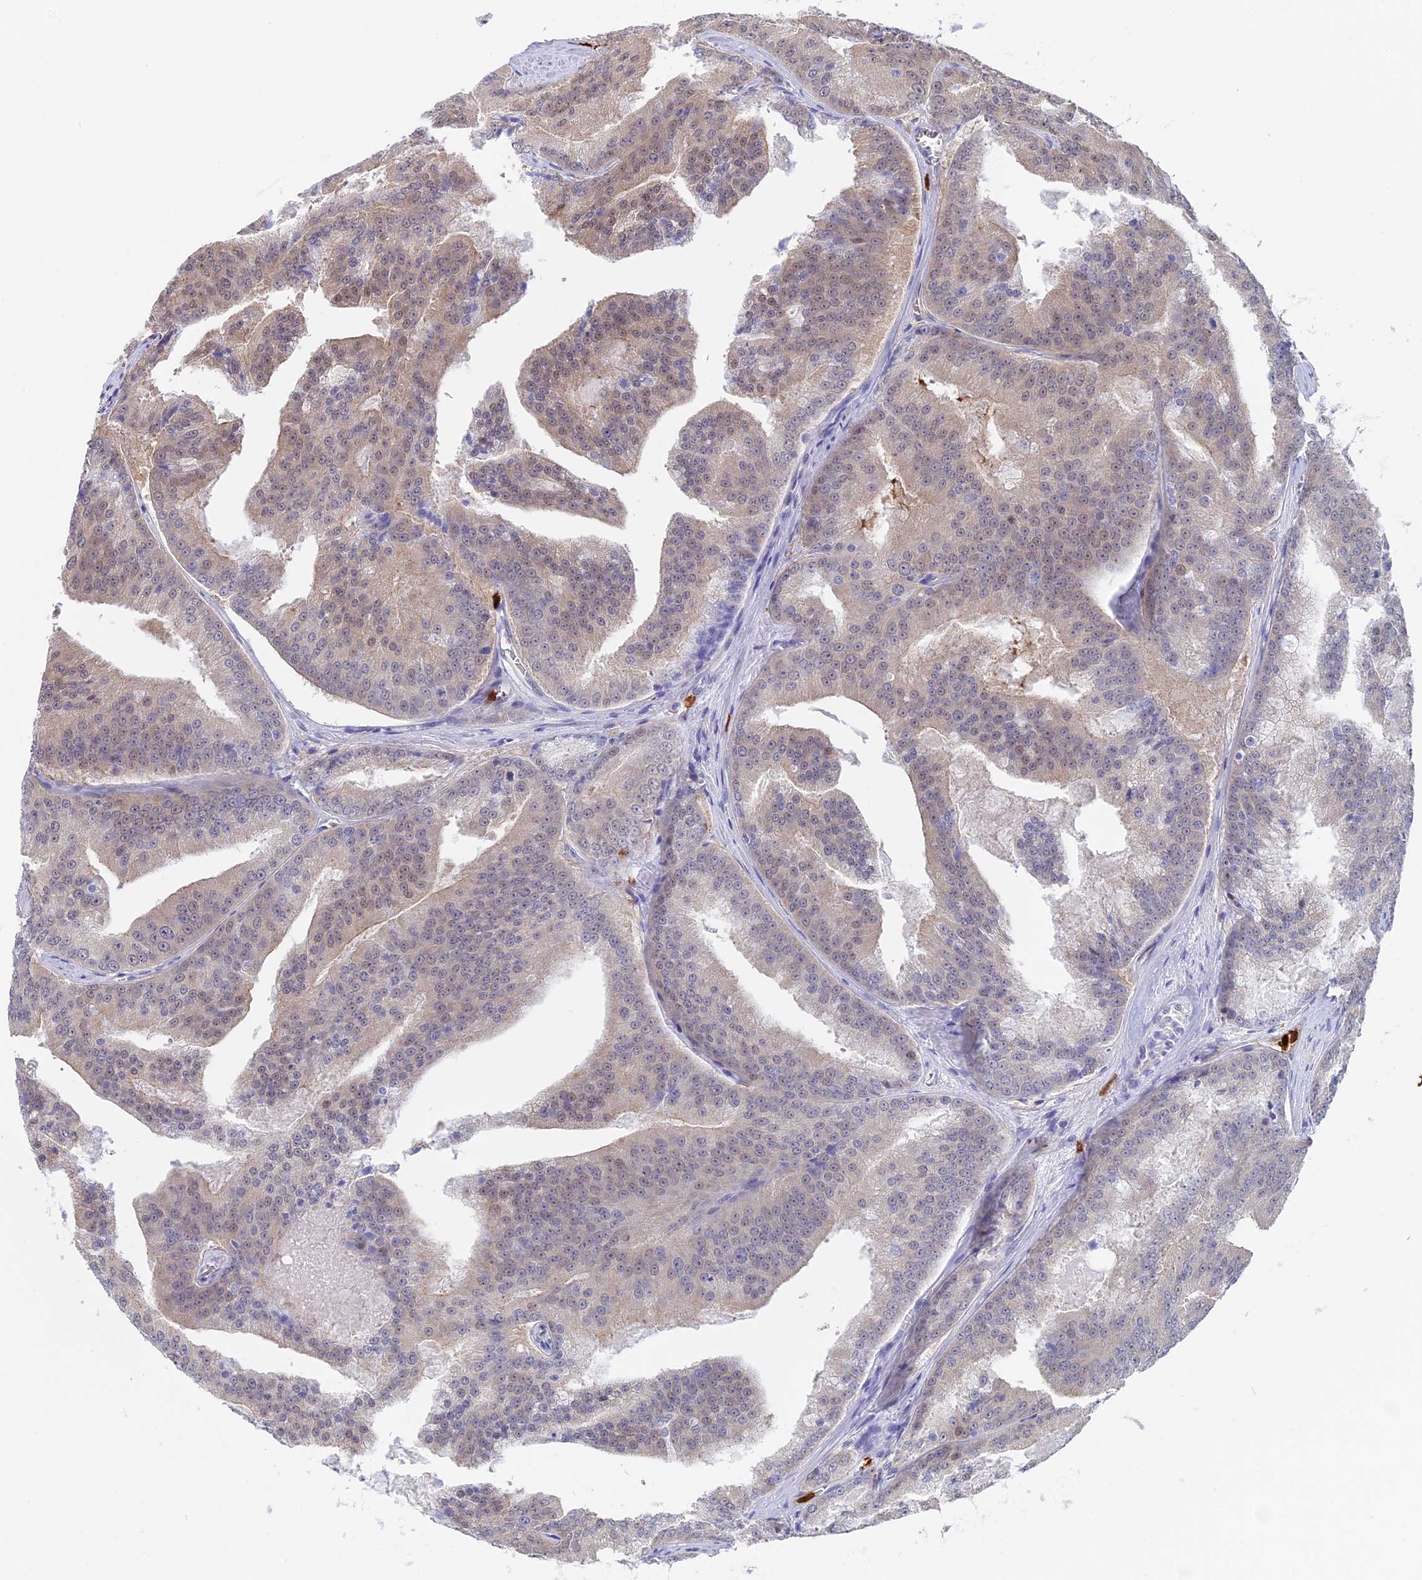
{"staining": {"intensity": "weak", "quantity": "<25%", "location": "nuclear"}, "tissue": "prostate cancer", "cell_type": "Tumor cells", "image_type": "cancer", "snomed": [{"axis": "morphology", "description": "Adenocarcinoma, High grade"}, {"axis": "topography", "description": "Prostate"}], "caption": "Immunohistochemistry photomicrograph of neoplastic tissue: prostate high-grade adenocarcinoma stained with DAB exhibits no significant protein positivity in tumor cells.", "gene": "SLC26A1", "patient": {"sex": "male", "age": 61}}